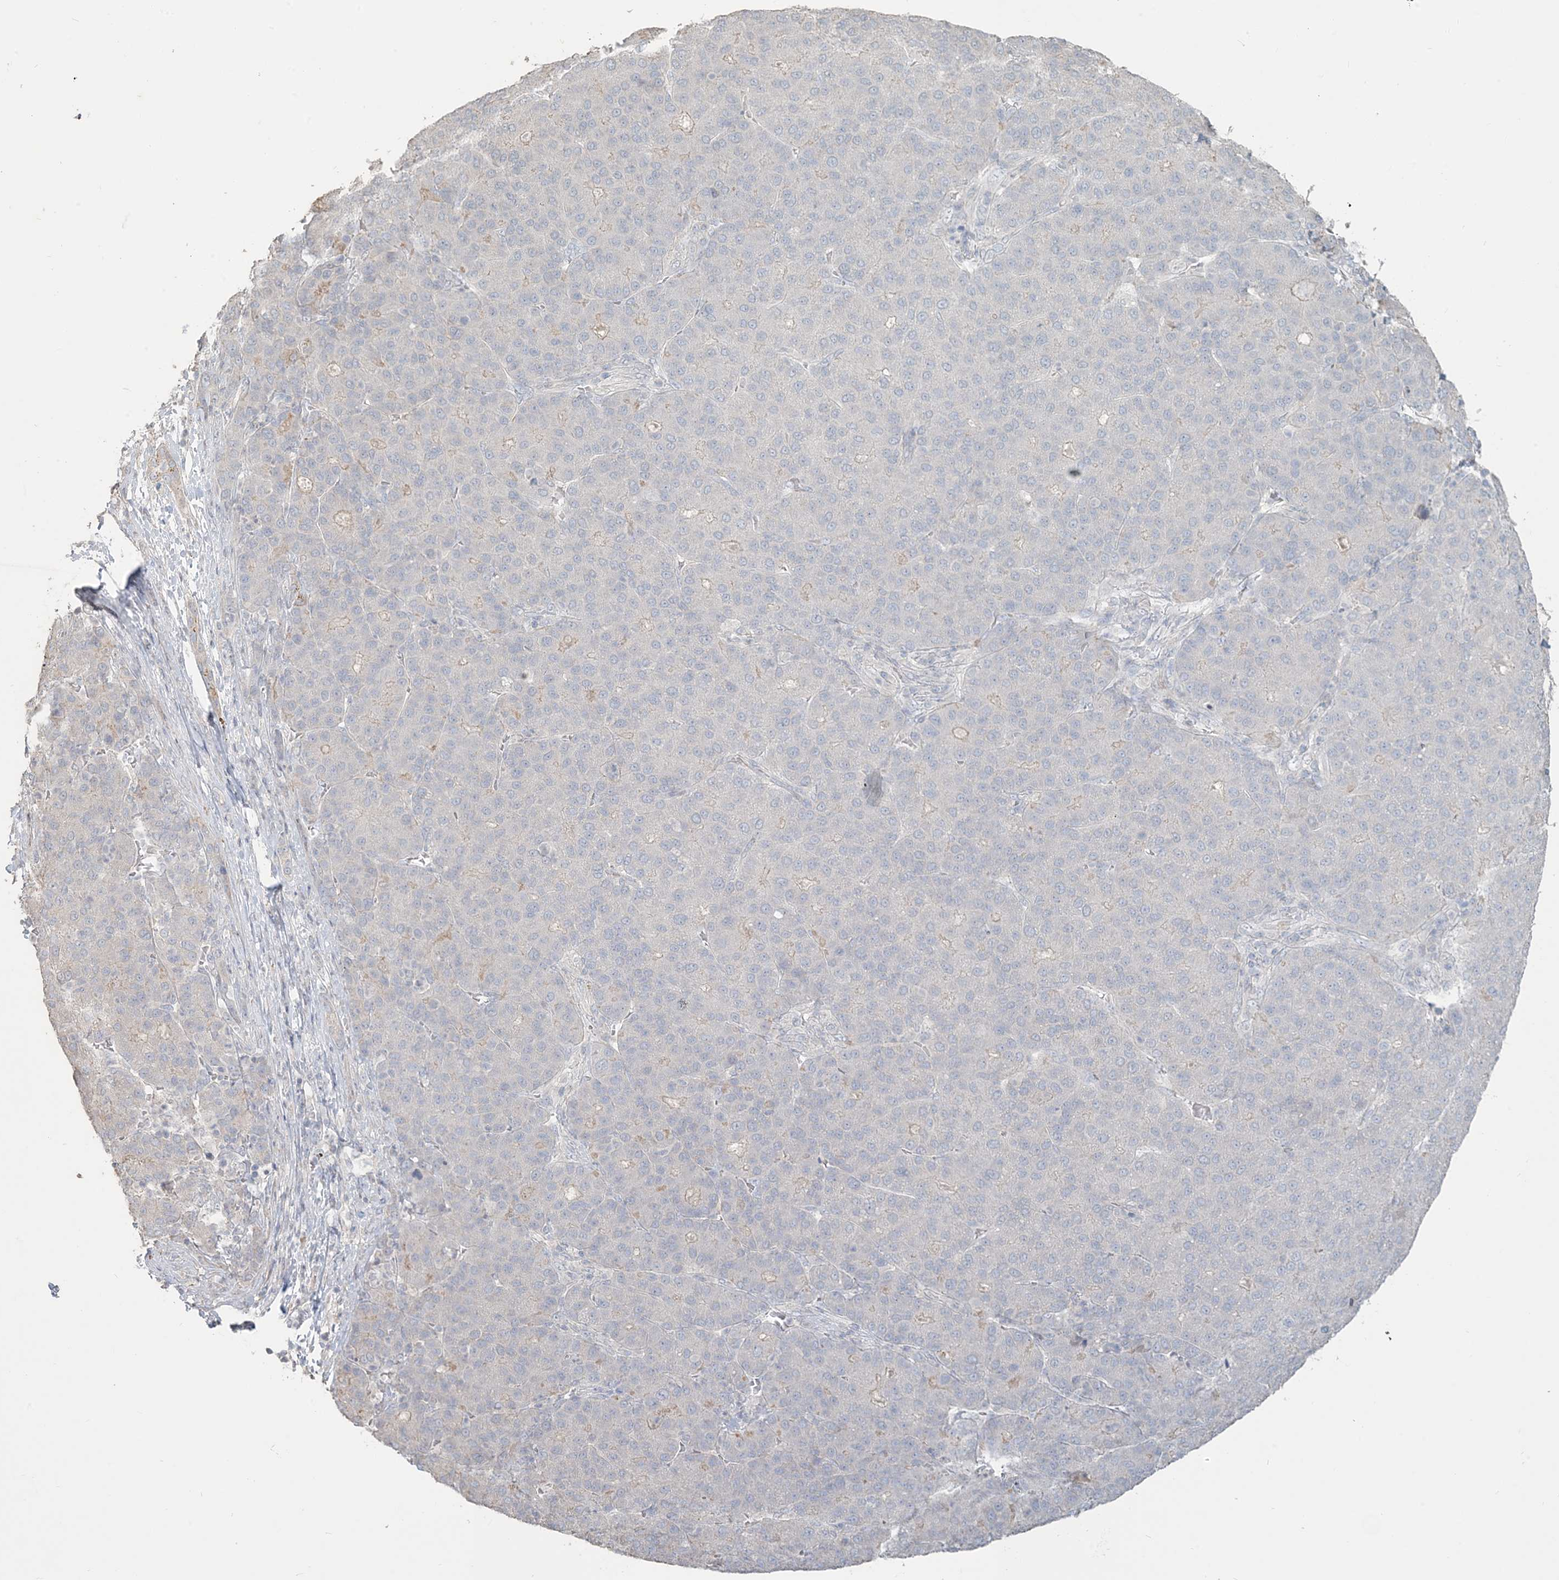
{"staining": {"intensity": "negative", "quantity": "none", "location": "none"}, "tissue": "liver cancer", "cell_type": "Tumor cells", "image_type": "cancer", "snomed": [{"axis": "morphology", "description": "Carcinoma, Hepatocellular, NOS"}, {"axis": "topography", "description": "Liver"}], "caption": "The micrograph demonstrates no significant expression in tumor cells of liver cancer.", "gene": "NPHS2", "patient": {"sex": "male", "age": 65}}